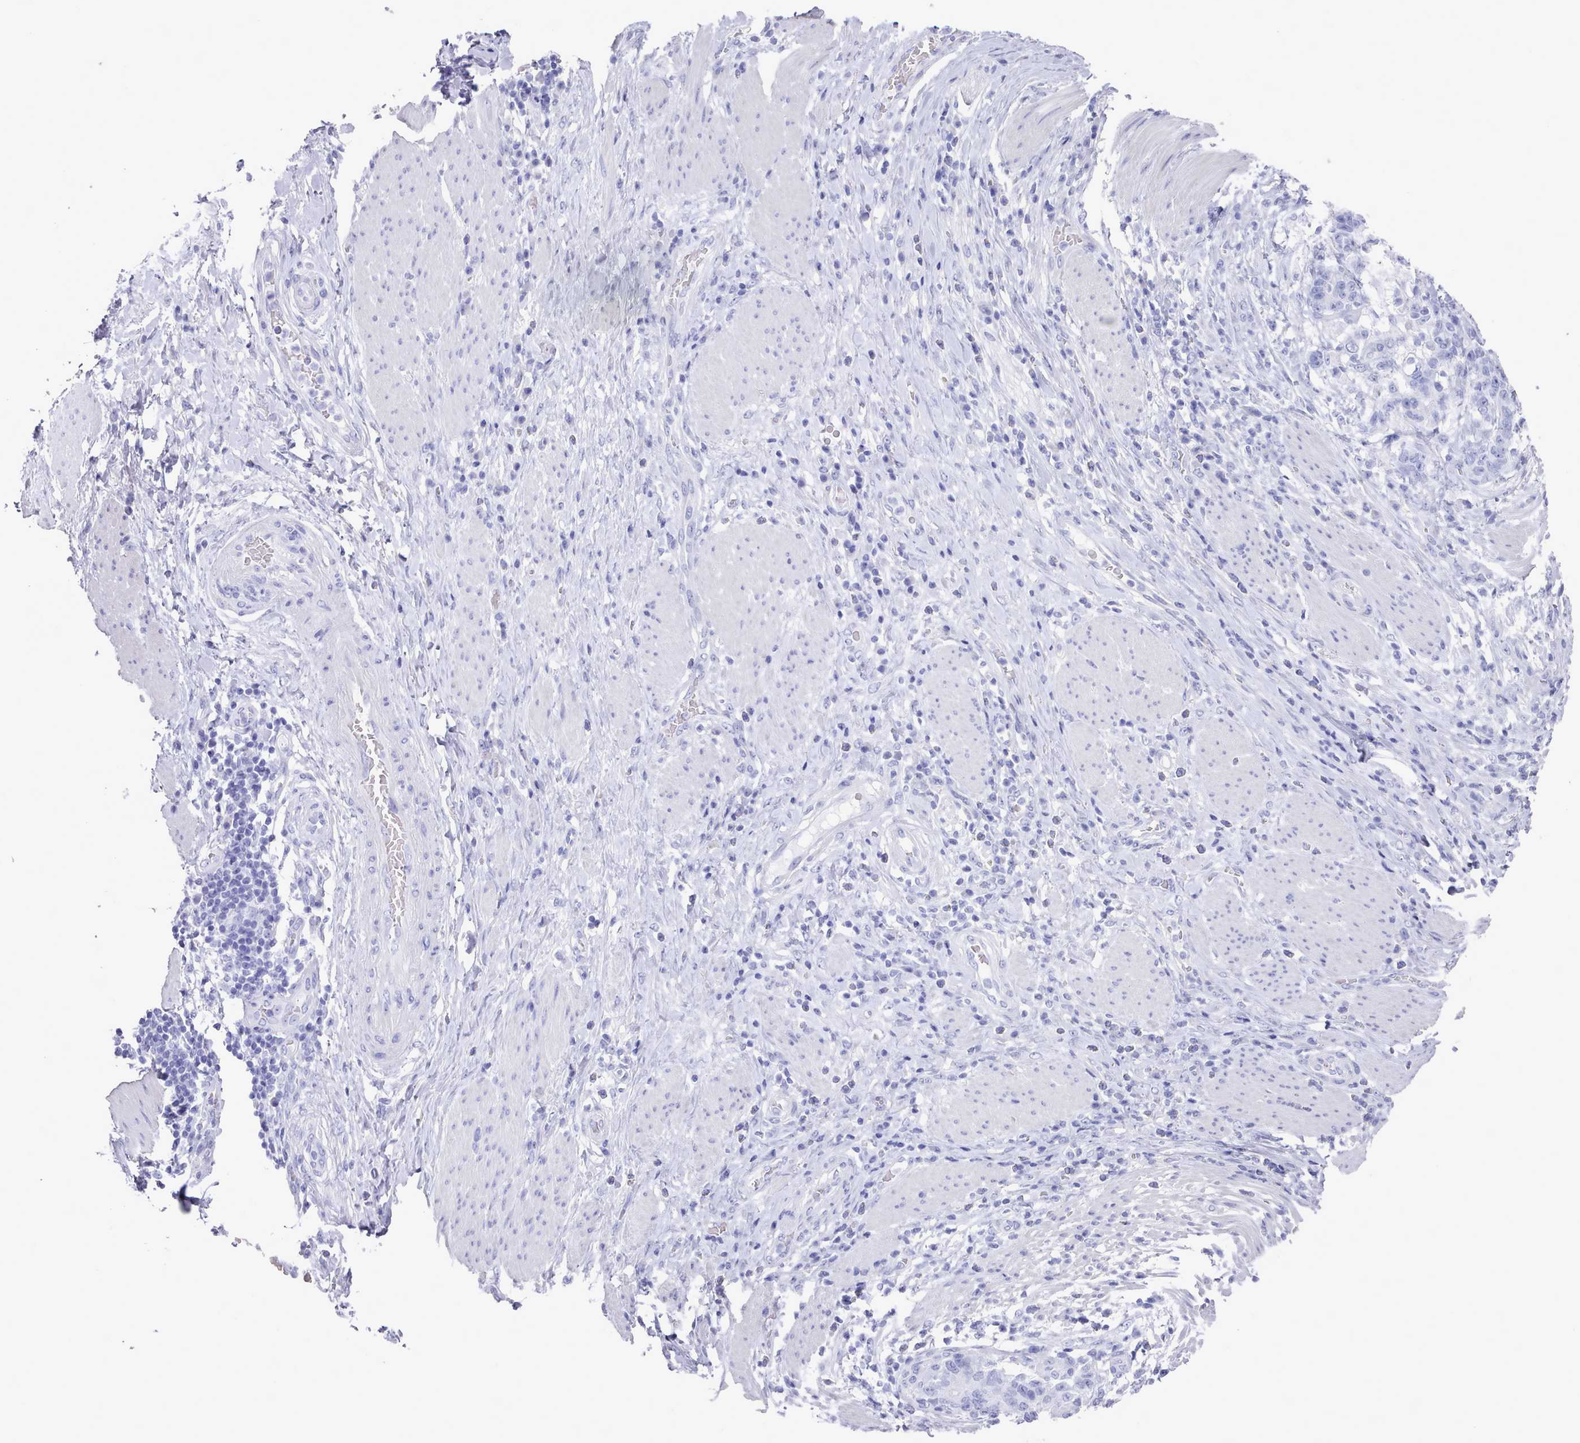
{"staining": {"intensity": "negative", "quantity": "none", "location": "none"}, "tissue": "stomach cancer", "cell_type": "Tumor cells", "image_type": "cancer", "snomed": [{"axis": "morphology", "description": "Normal tissue, NOS"}, {"axis": "morphology", "description": "Adenocarcinoma, NOS"}, {"axis": "topography", "description": "Stomach"}], "caption": "Immunohistochemistry (IHC) micrograph of human stomach cancer stained for a protein (brown), which shows no positivity in tumor cells. (IHC, brightfield microscopy, high magnification).", "gene": "LRRC37A", "patient": {"sex": "female", "age": 64}}